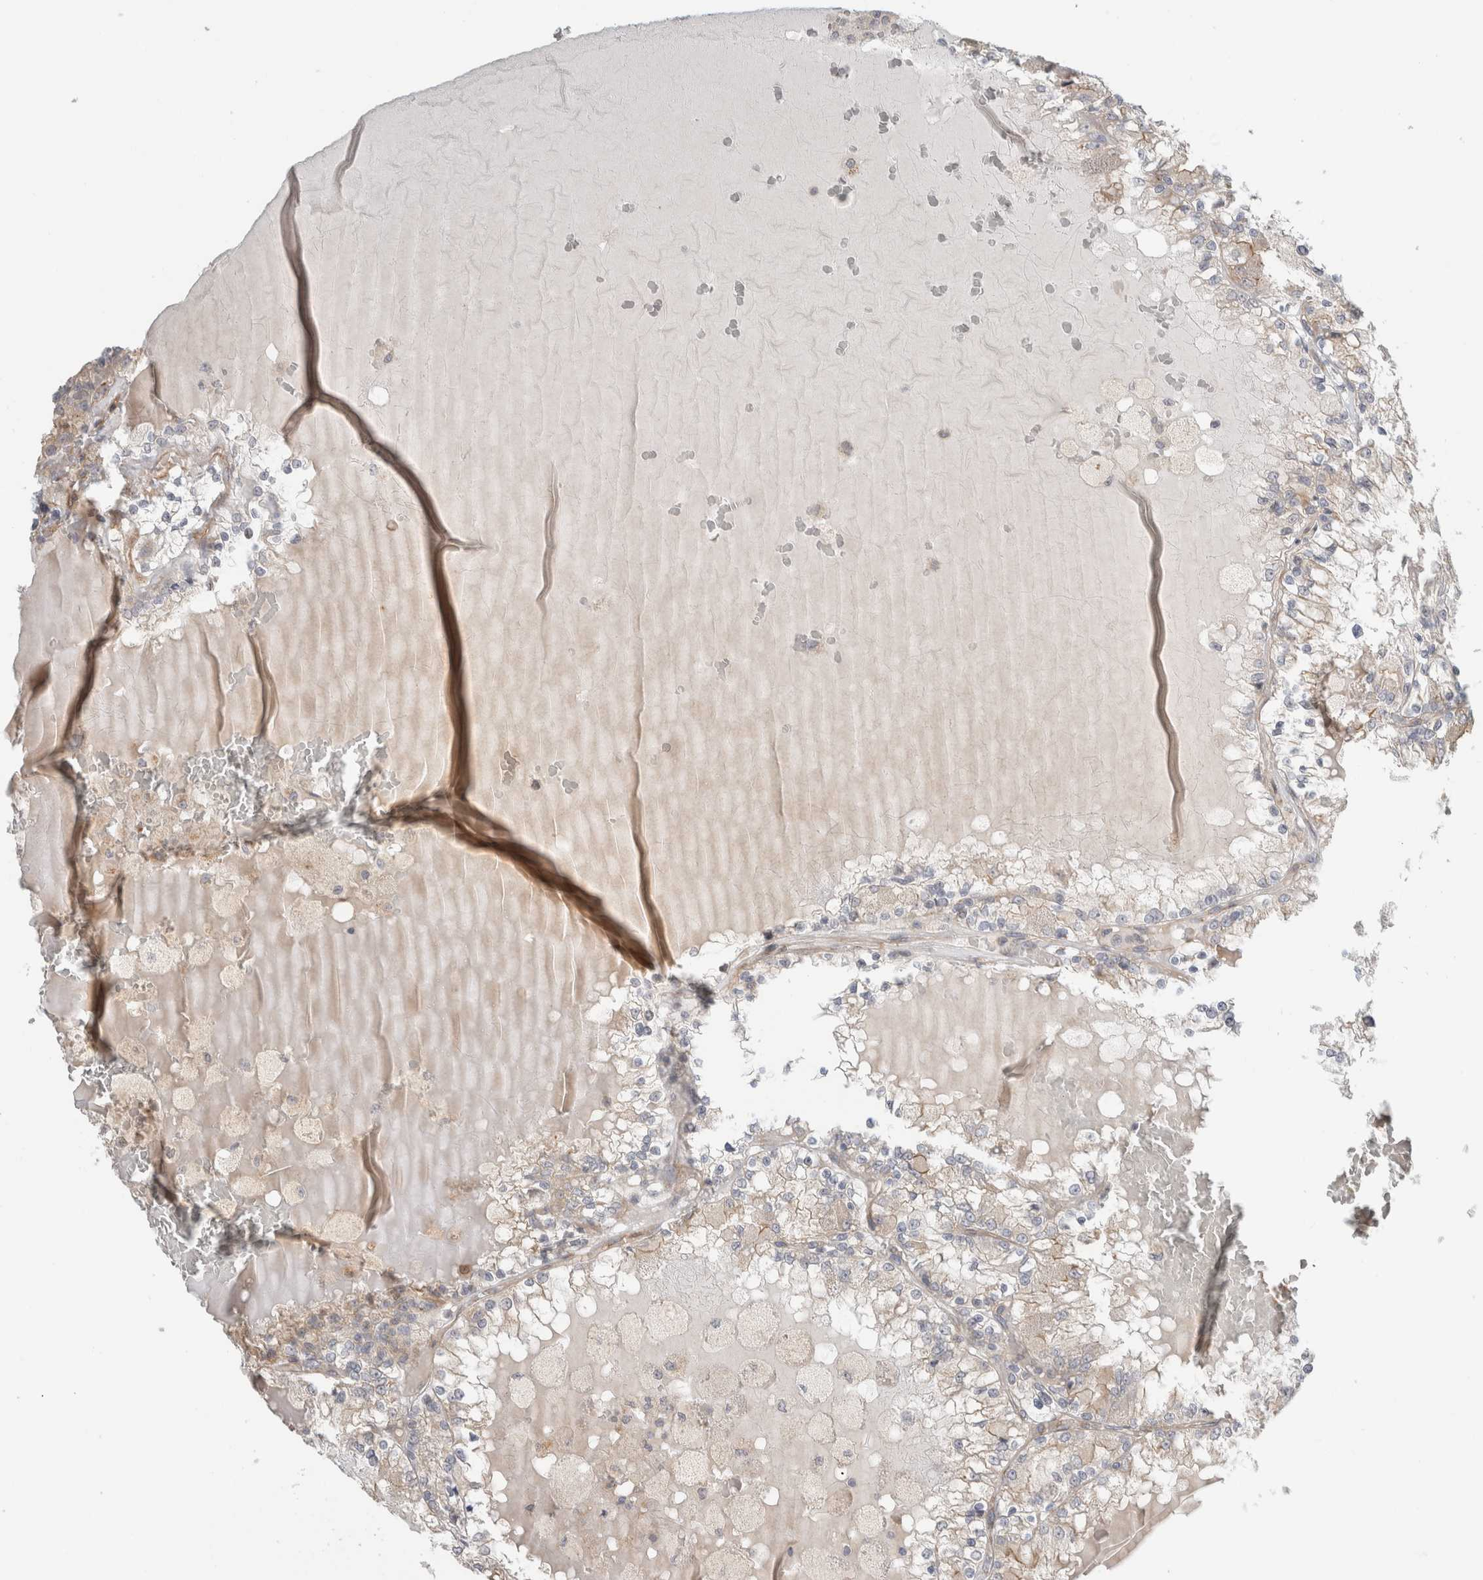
{"staining": {"intensity": "negative", "quantity": "none", "location": "none"}, "tissue": "renal cancer", "cell_type": "Tumor cells", "image_type": "cancer", "snomed": [{"axis": "morphology", "description": "Adenocarcinoma, NOS"}, {"axis": "topography", "description": "Kidney"}], "caption": "High power microscopy histopathology image of an immunohistochemistry (IHC) histopathology image of adenocarcinoma (renal), revealing no significant expression in tumor cells.", "gene": "KPNA5", "patient": {"sex": "female", "age": 56}}